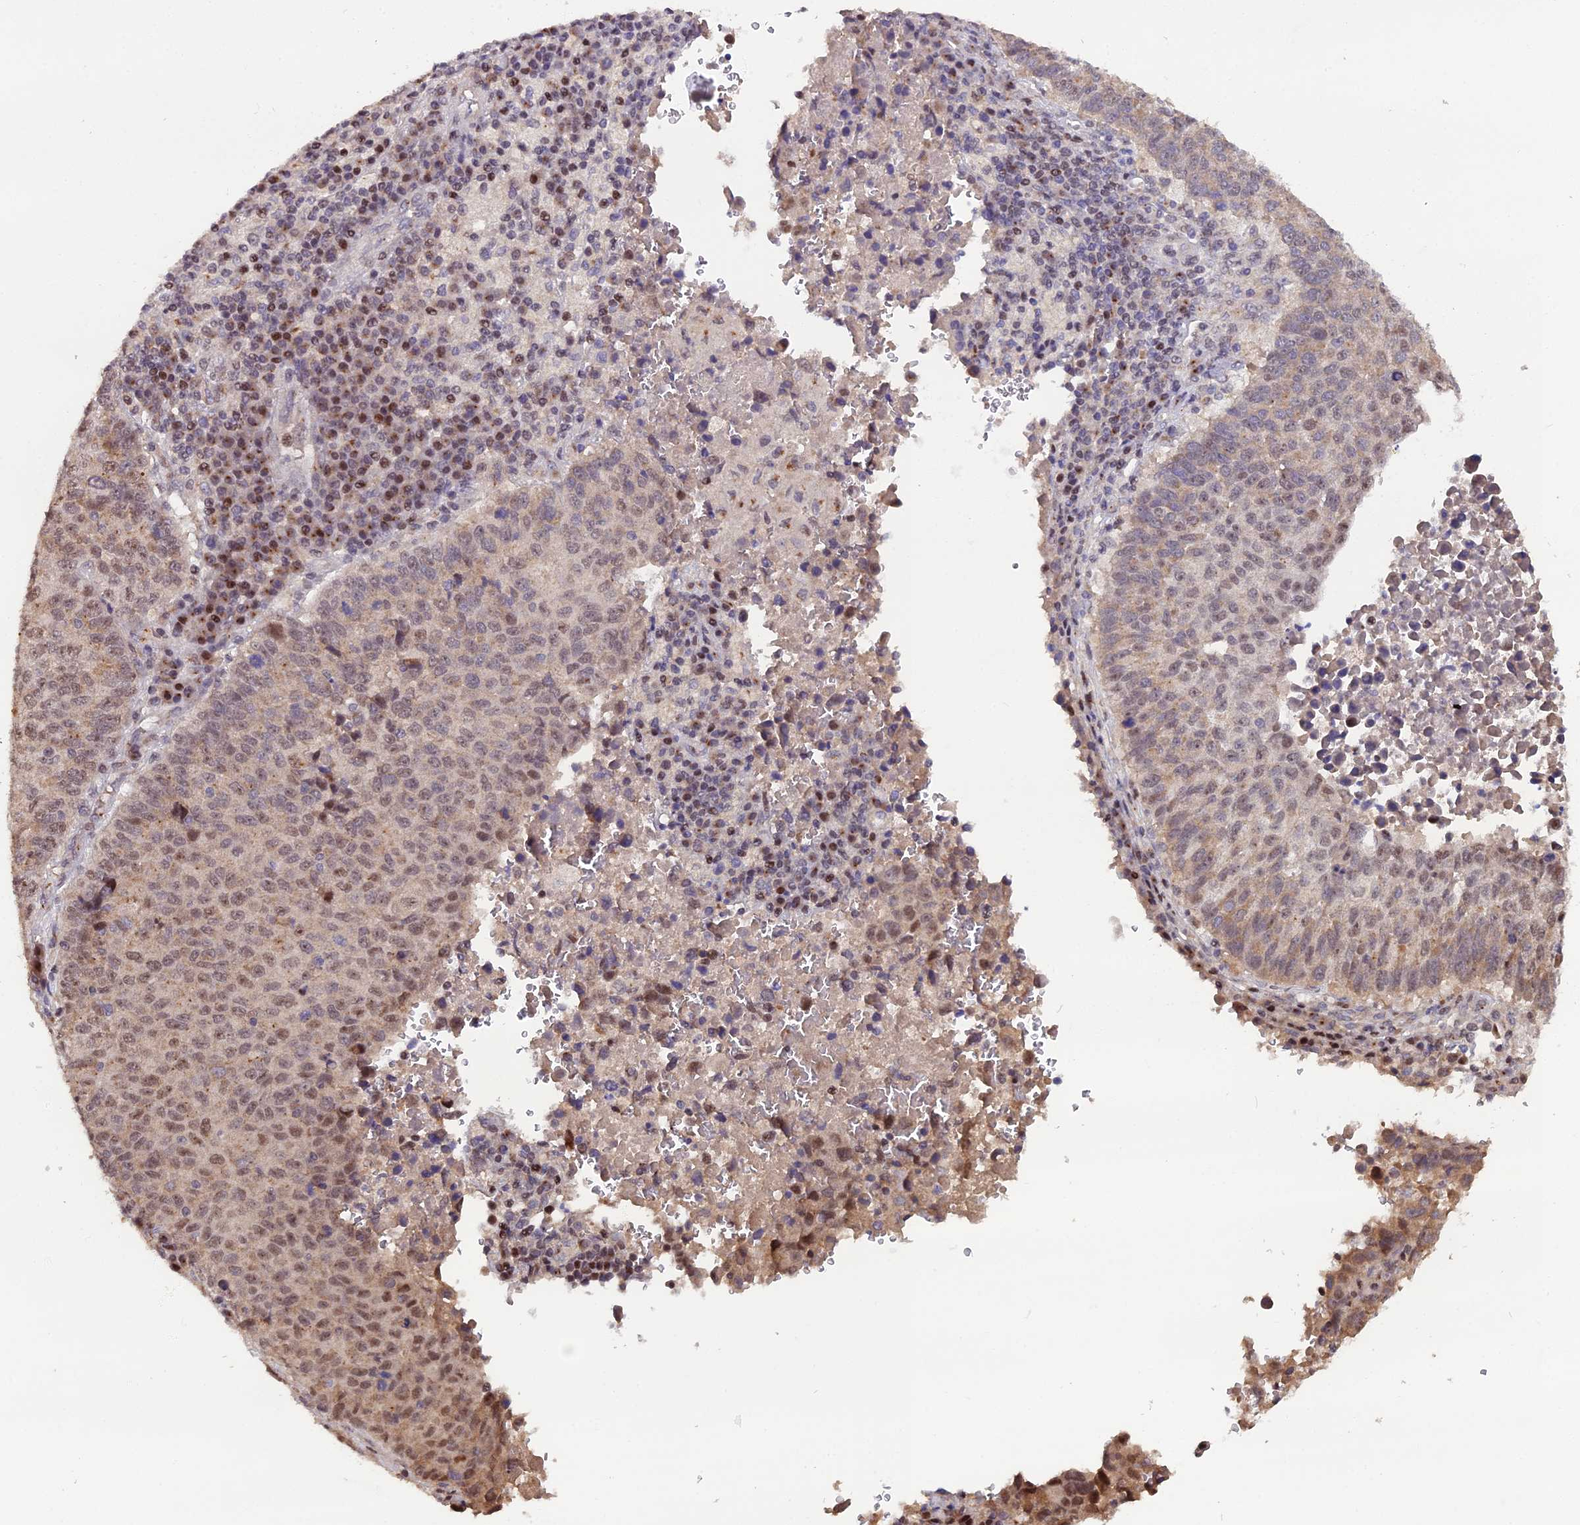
{"staining": {"intensity": "moderate", "quantity": "25%-75%", "location": "cytoplasmic/membranous,nuclear"}, "tissue": "lung cancer", "cell_type": "Tumor cells", "image_type": "cancer", "snomed": [{"axis": "morphology", "description": "Squamous cell carcinoma, NOS"}, {"axis": "topography", "description": "Lung"}], "caption": "This is an image of IHC staining of lung squamous cell carcinoma, which shows moderate staining in the cytoplasmic/membranous and nuclear of tumor cells.", "gene": "ARL2", "patient": {"sex": "male", "age": 73}}